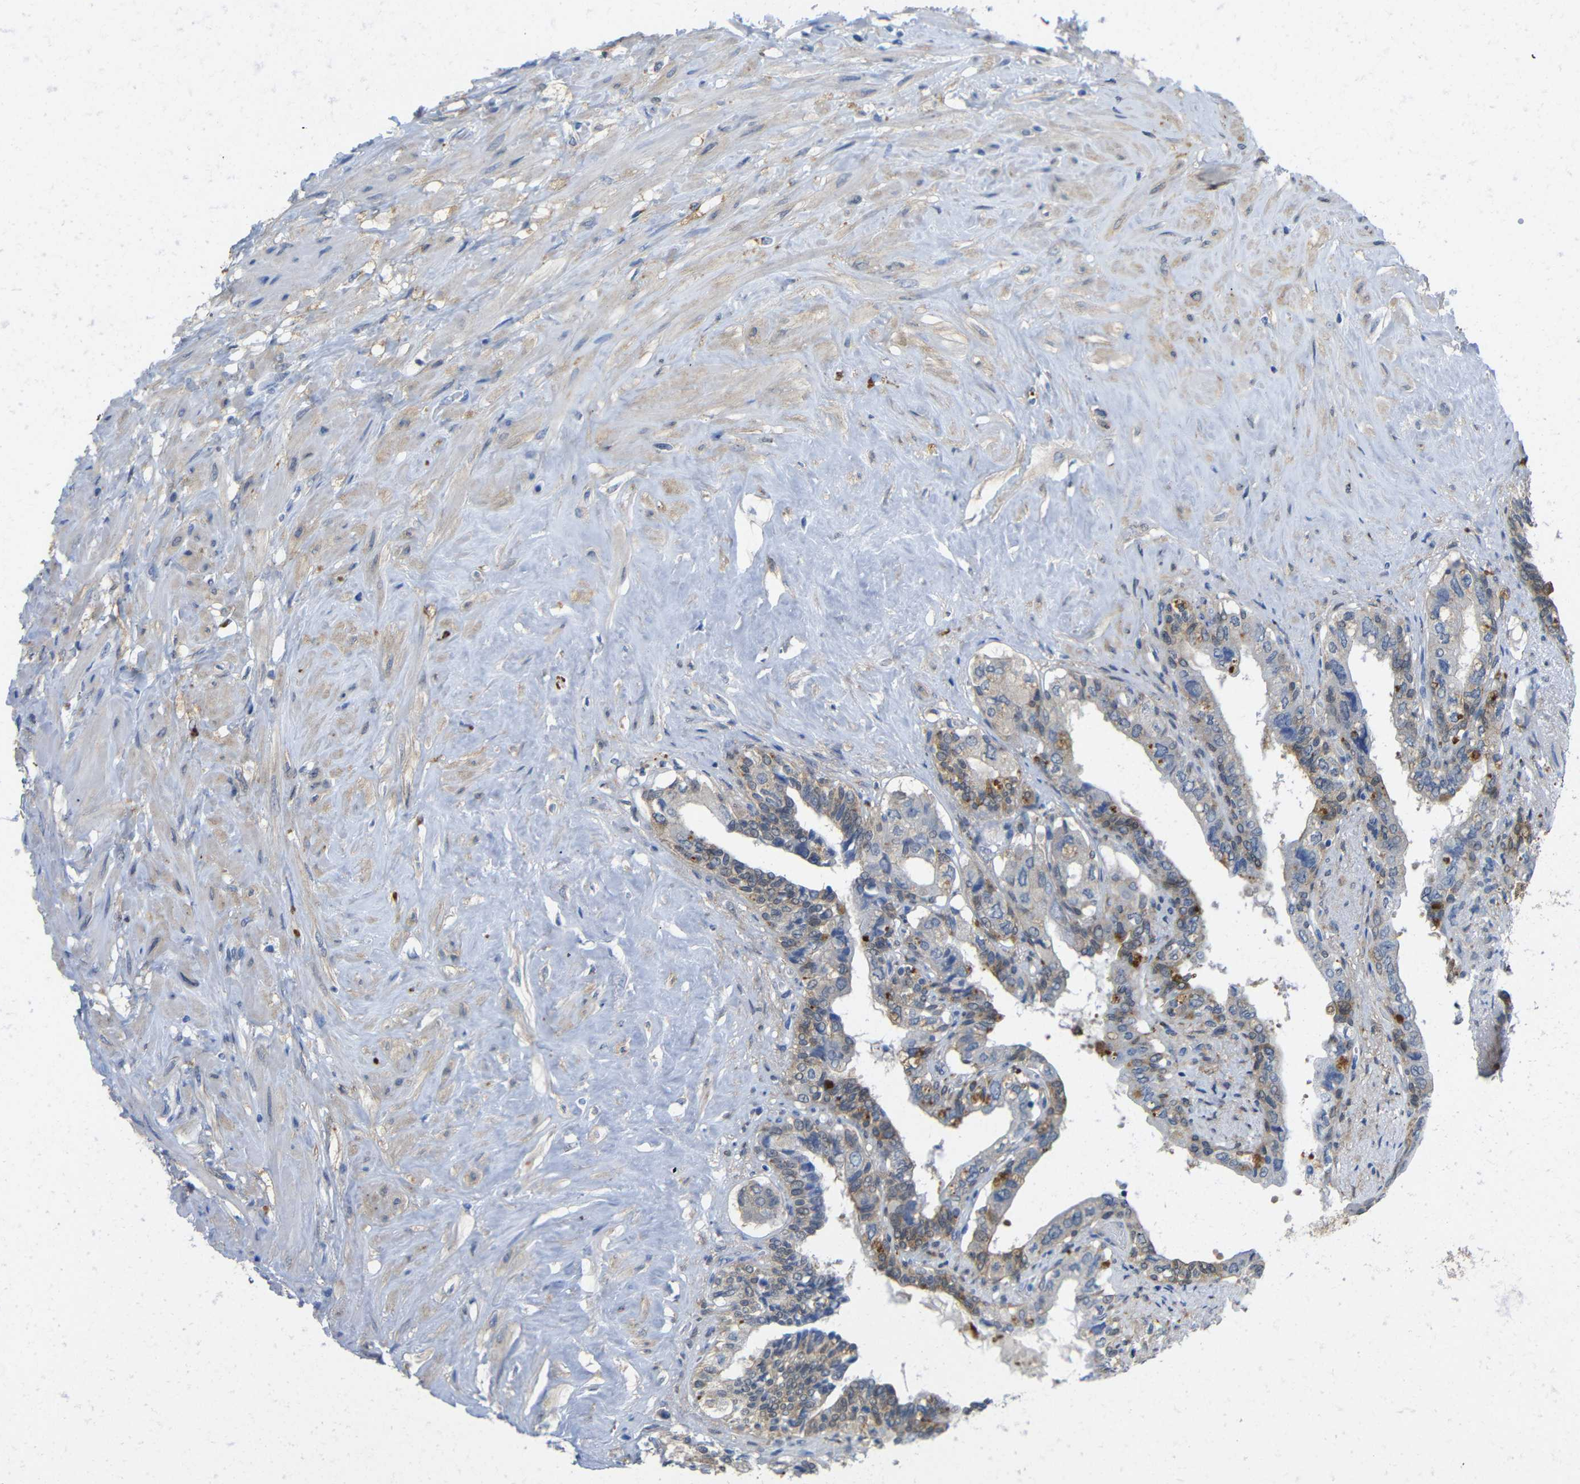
{"staining": {"intensity": "moderate", "quantity": "<25%", "location": "cytoplasmic/membranous"}, "tissue": "seminal vesicle", "cell_type": "Glandular cells", "image_type": "normal", "snomed": [{"axis": "morphology", "description": "Normal tissue, NOS"}, {"axis": "topography", "description": "Seminal veicle"}], "caption": "This micrograph displays immunohistochemistry (IHC) staining of unremarkable seminal vesicle, with low moderate cytoplasmic/membranous staining in about <25% of glandular cells.", "gene": "PEBP1", "patient": {"sex": "male", "age": 63}}